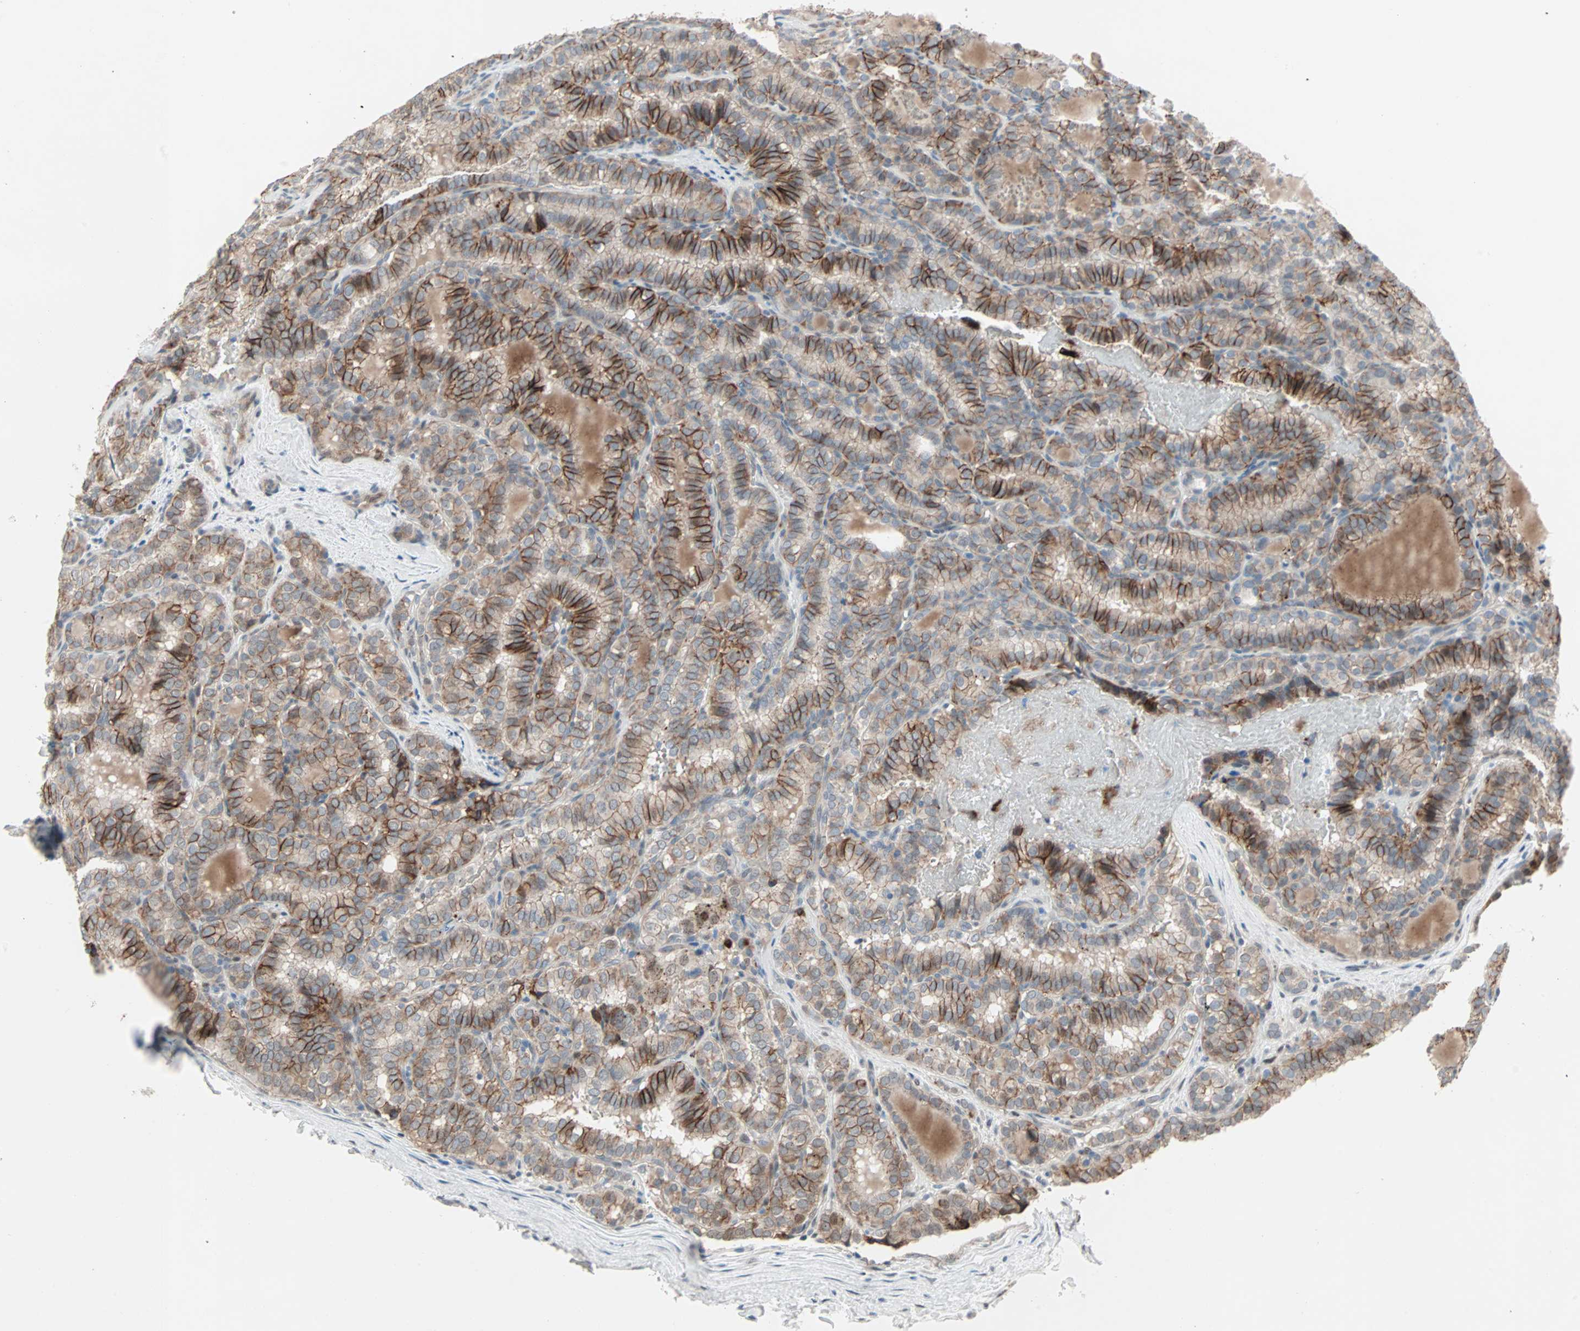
{"staining": {"intensity": "strong", "quantity": "25%-75%", "location": "cytoplasmic/membranous"}, "tissue": "thyroid cancer", "cell_type": "Tumor cells", "image_type": "cancer", "snomed": [{"axis": "morphology", "description": "Normal tissue, NOS"}, {"axis": "morphology", "description": "Papillary adenocarcinoma, NOS"}, {"axis": "topography", "description": "Thyroid gland"}], "caption": "Thyroid cancer stained with a protein marker demonstrates strong staining in tumor cells.", "gene": "CAND2", "patient": {"sex": "female", "age": 30}}